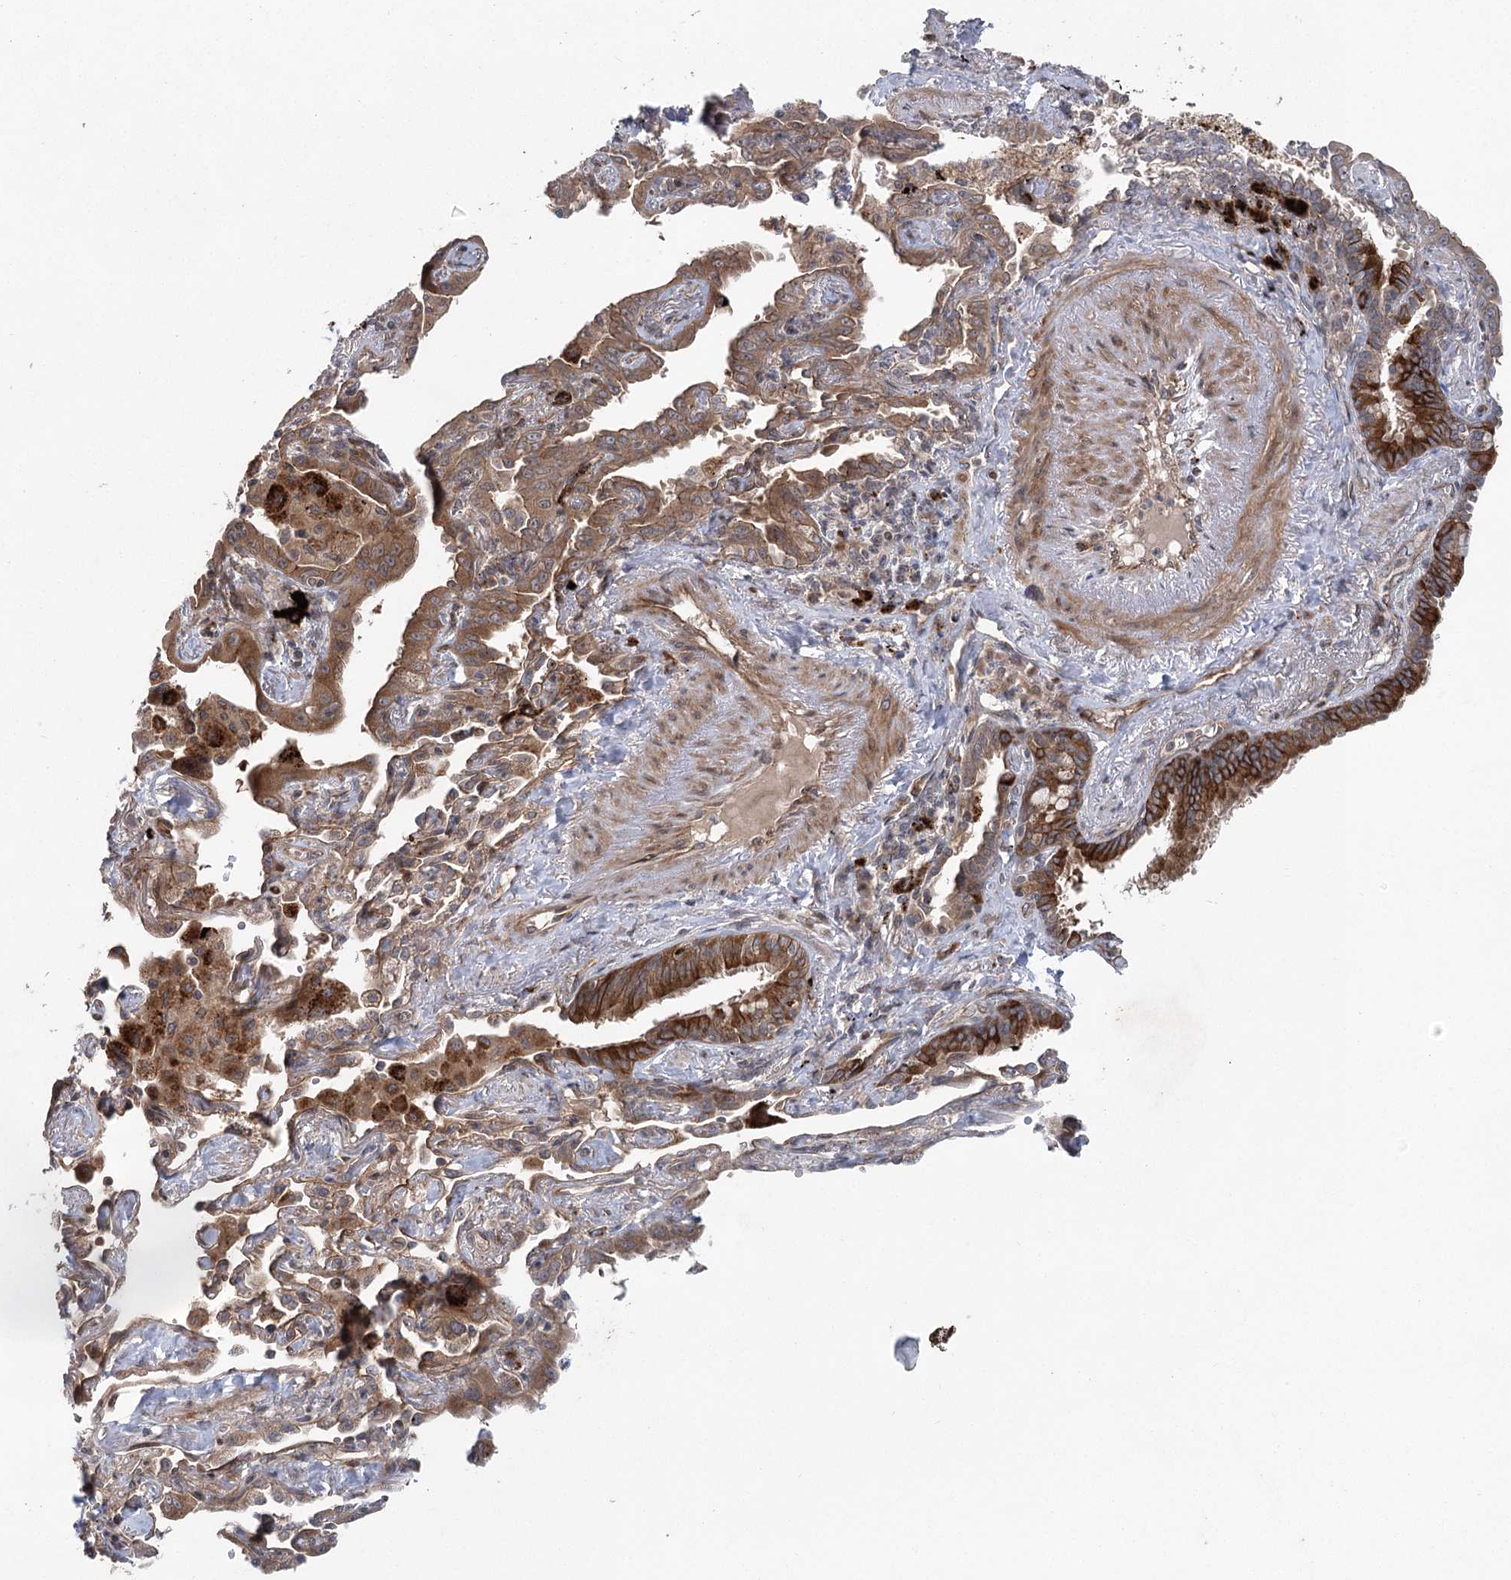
{"staining": {"intensity": "moderate", "quantity": "25%-75%", "location": "cytoplasmic/membranous"}, "tissue": "lung cancer", "cell_type": "Tumor cells", "image_type": "cancer", "snomed": [{"axis": "morphology", "description": "Adenocarcinoma, NOS"}, {"axis": "topography", "description": "Lung"}], "caption": "The immunohistochemical stain labels moderate cytoplasmic/membranous positivity in tumor cells of lung cancer tissue.", "gene": "METTL24", "patient": {"sex": "male", "age": 67}}